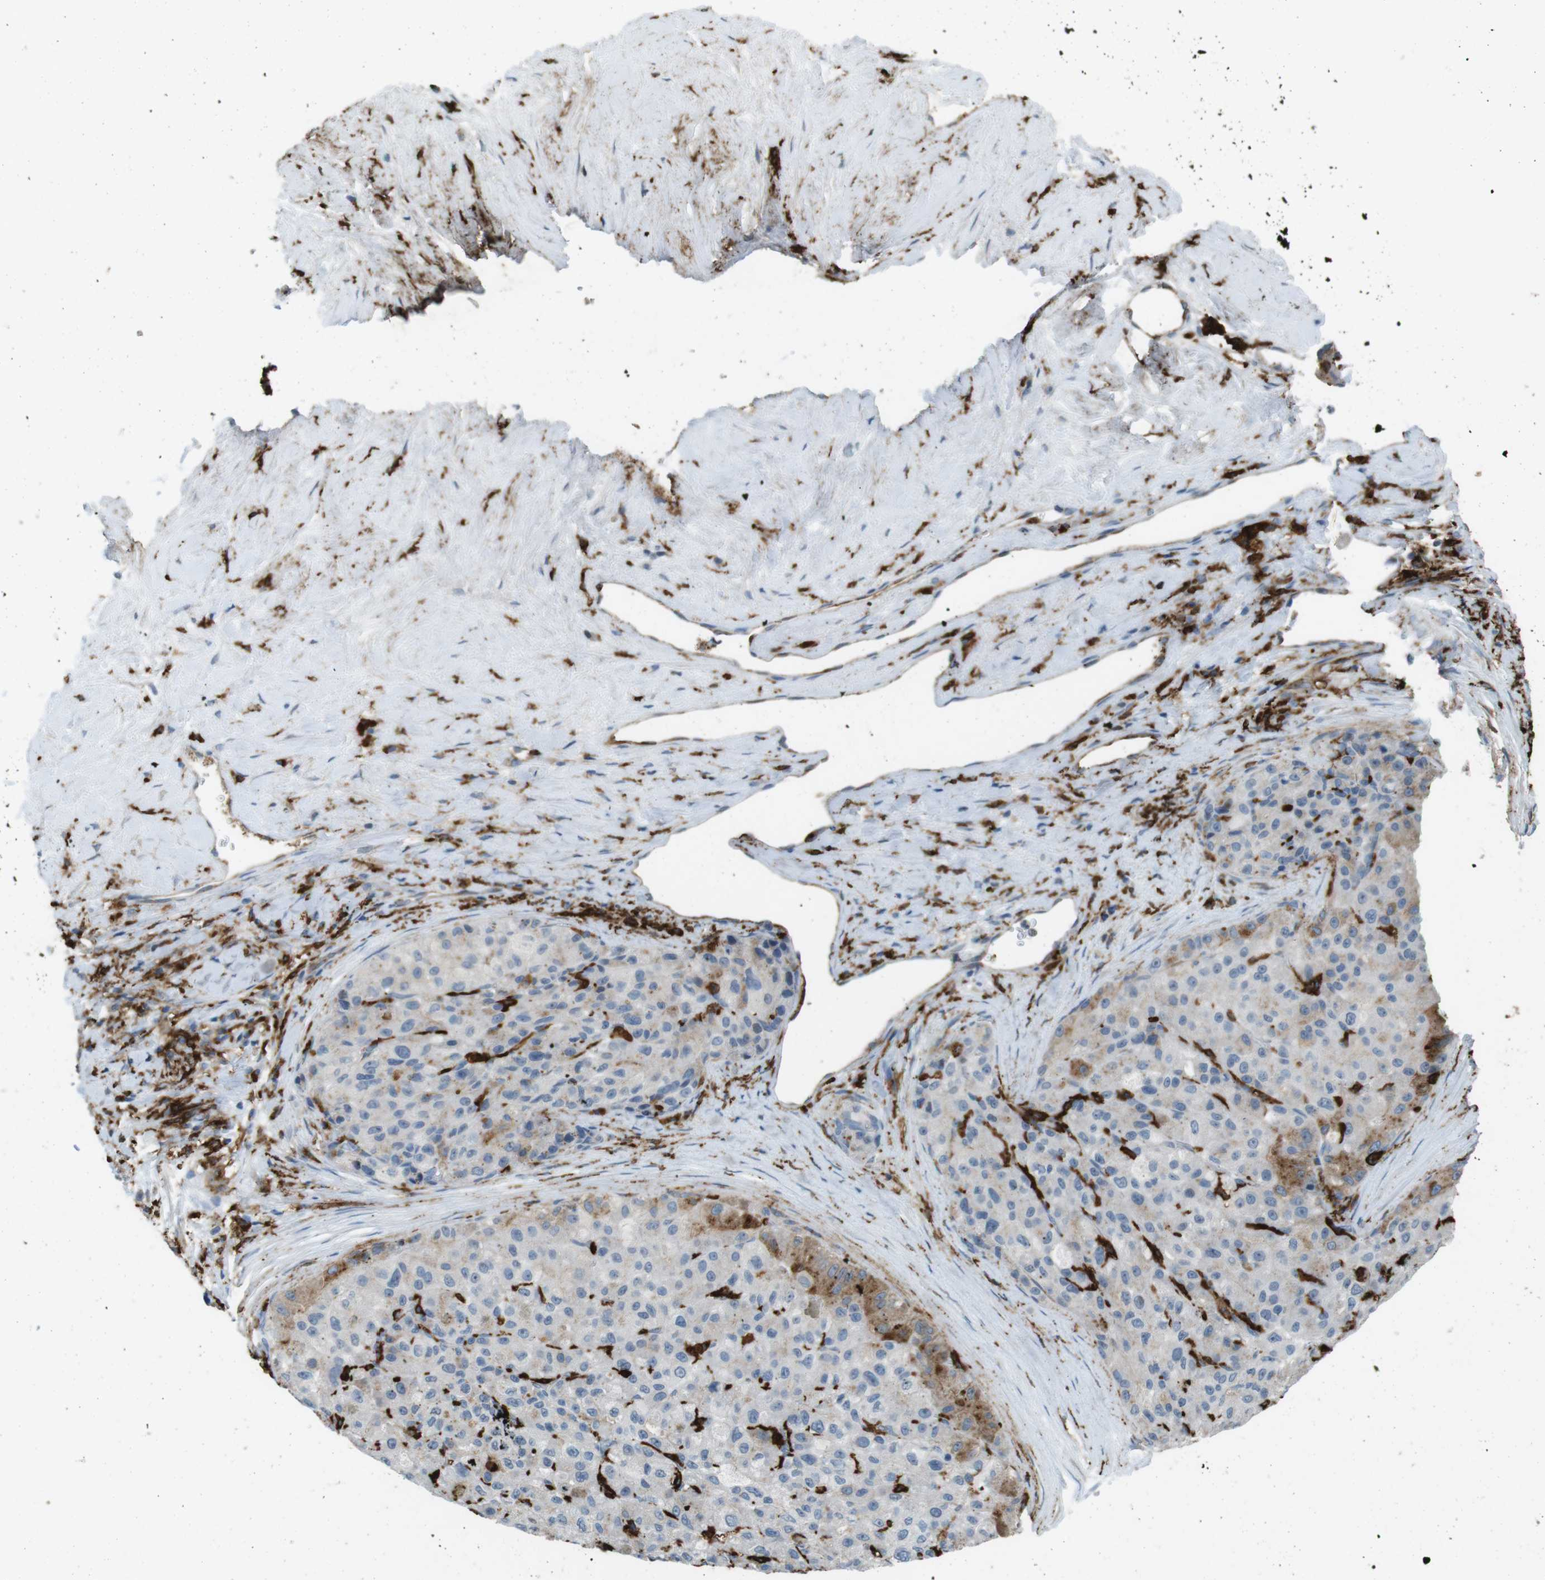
{"staining": {"intensity": "weak", "quantity": "<25%", "location": "cytoplasmic/membranous"}, "tissue": "liver cancer", "cell_type": "Tumor cells", "image_type": "cancer", "snomed": [{"axis": "morphology", "description": "Carcinoma, Hepatocellular, NOS"}, {"axis": "topography", "description": "Liver"}], "caption": "Tumor cells are negative for protein expression in human liver cancer.", "gene": "HLA-DRA", "patient": {"sex": "male", "age": 80}}